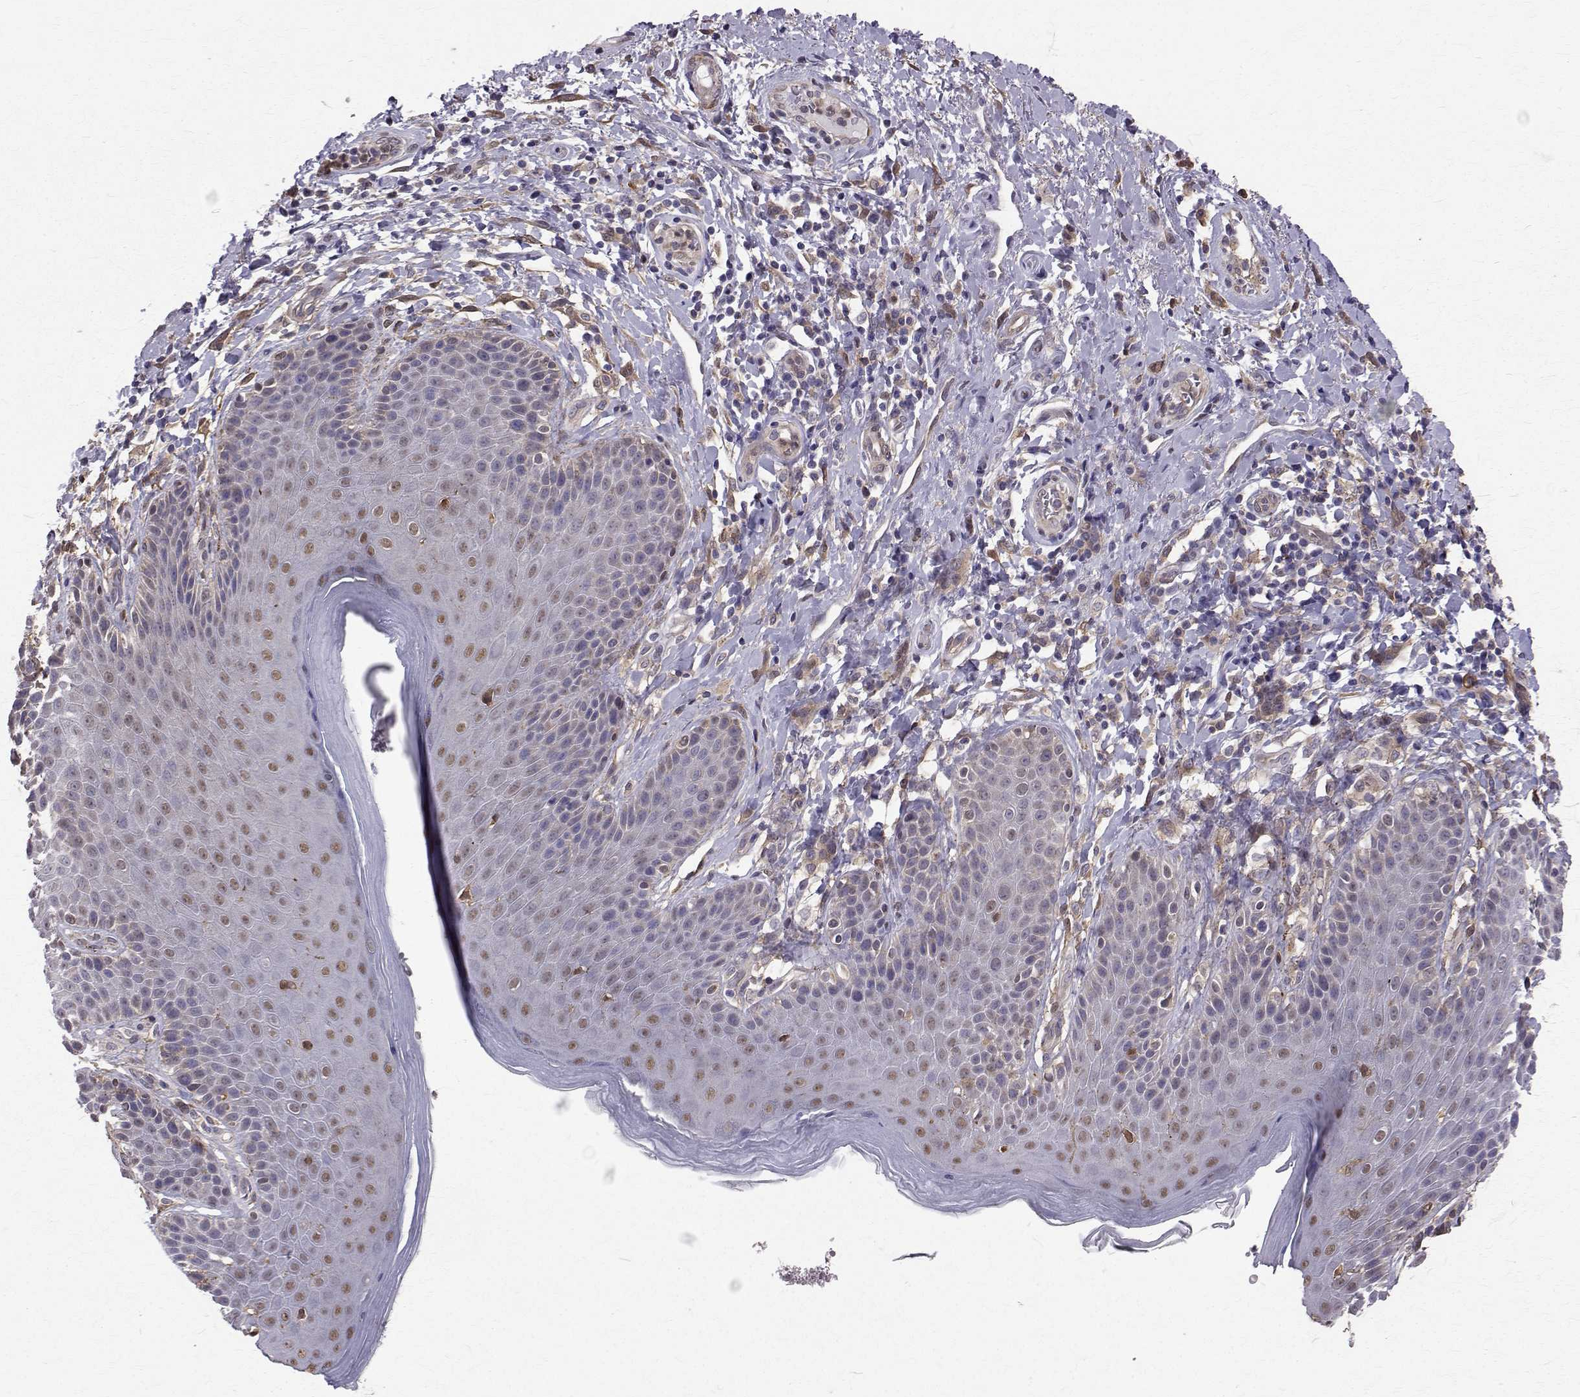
{"staining": {"intensity": "moderate", "quantity": "25%-75%", "location": "nuclear"}, "tissue": "skin", "cell_type": "Epidermal cells", "image_type": "normal", "snomed": [{"axis": "morphology", "description": "Normal tissue, NOS"}, {"axis": "topography", "description": "Anal"}, {"axis": "topography", "description": "Peripheral nerve tissue"}], "caption": "Immunohistochemistry image of benign skin: human skin stained using immunohistochemistry exhibits medium levels of moderate protein expression localized specifically in the nuclear of epidermal cells, appearing as a nuclear brown color.", "gene": "CCDC89", "patient": {"sex": "male", "age": 51}}